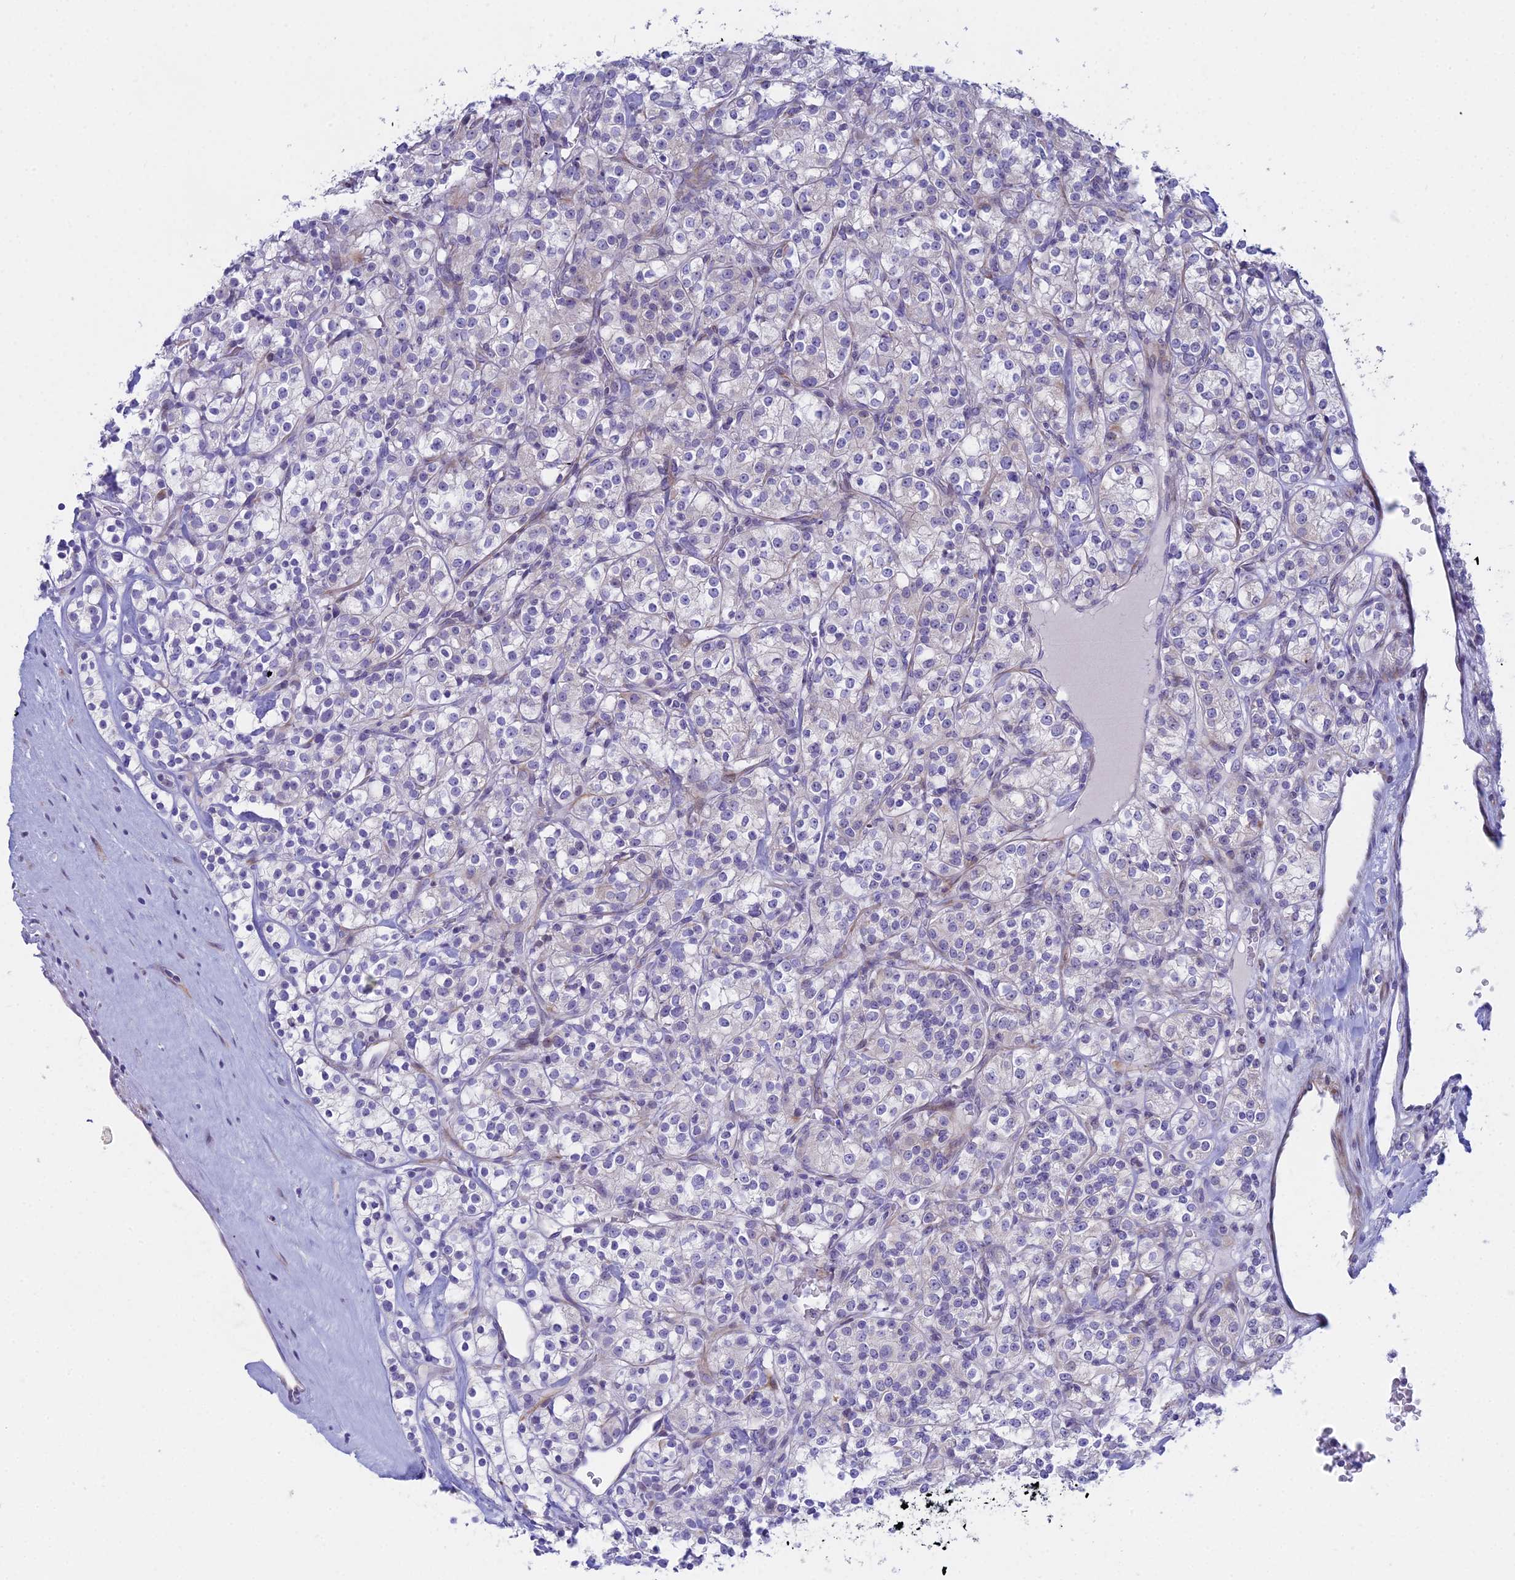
{"staining": {"intensity": "negative", "quantity": "none", "location": "none"}, "tissue": "renal cancer", "cell_type": "Tumor cells", "image_type": "cancer", "snomed": [{"axis": "morphology", "description": "Adenocarcinoma, NOS"}, {"axis": "topography", "description": "Kidney"}], "caption": "DAB immunohistochemical staining of renal cancer (adenocarcinoma) displays no significant positivity in tumor cells.", "gene": "PRR13", "patient": {"sex": "male", "age": 77}}